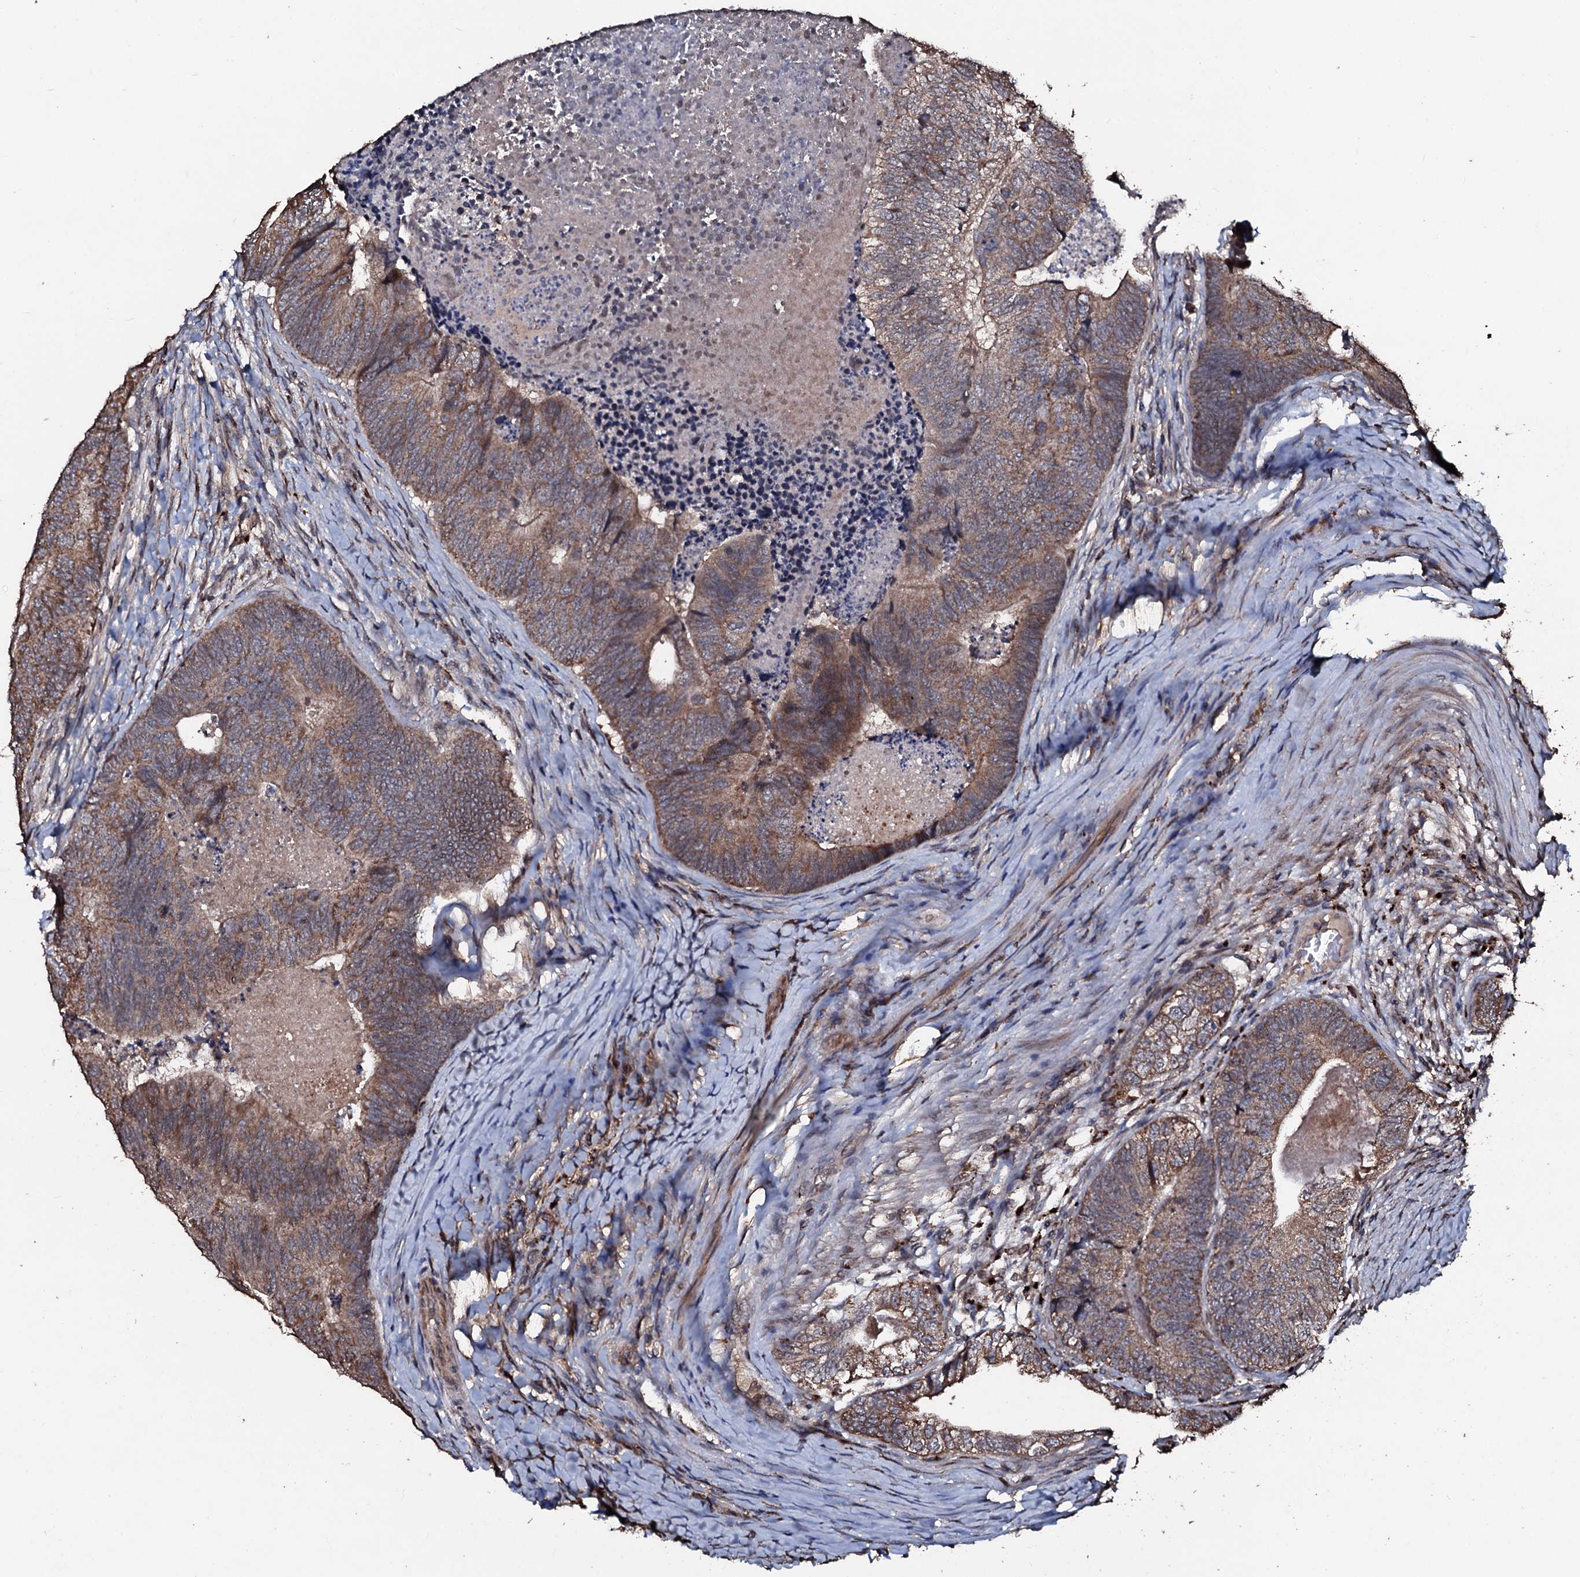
{"staining": {"intensity": "moderate", "quantity": ">75%", "location": "cytoplasmic/membranous"}, "tissue": "colorectal cancer", "cell_type": "Tumor cells", "image_type": "cancer", "snomed": [{"axis": "morphology", "description": "Adenocarcinoma, NOS"}, {"axis": "topography", "description": "Colon"}], "caption": "Approximately >75% of tumor cells in colorectal cancer exhibit moderate cytoplasmic/membranous protein staining as visualized by brown immunohistochemical staining.", "gene": "SDHAF2", "patient": {"sex": "female", "age": 67}}